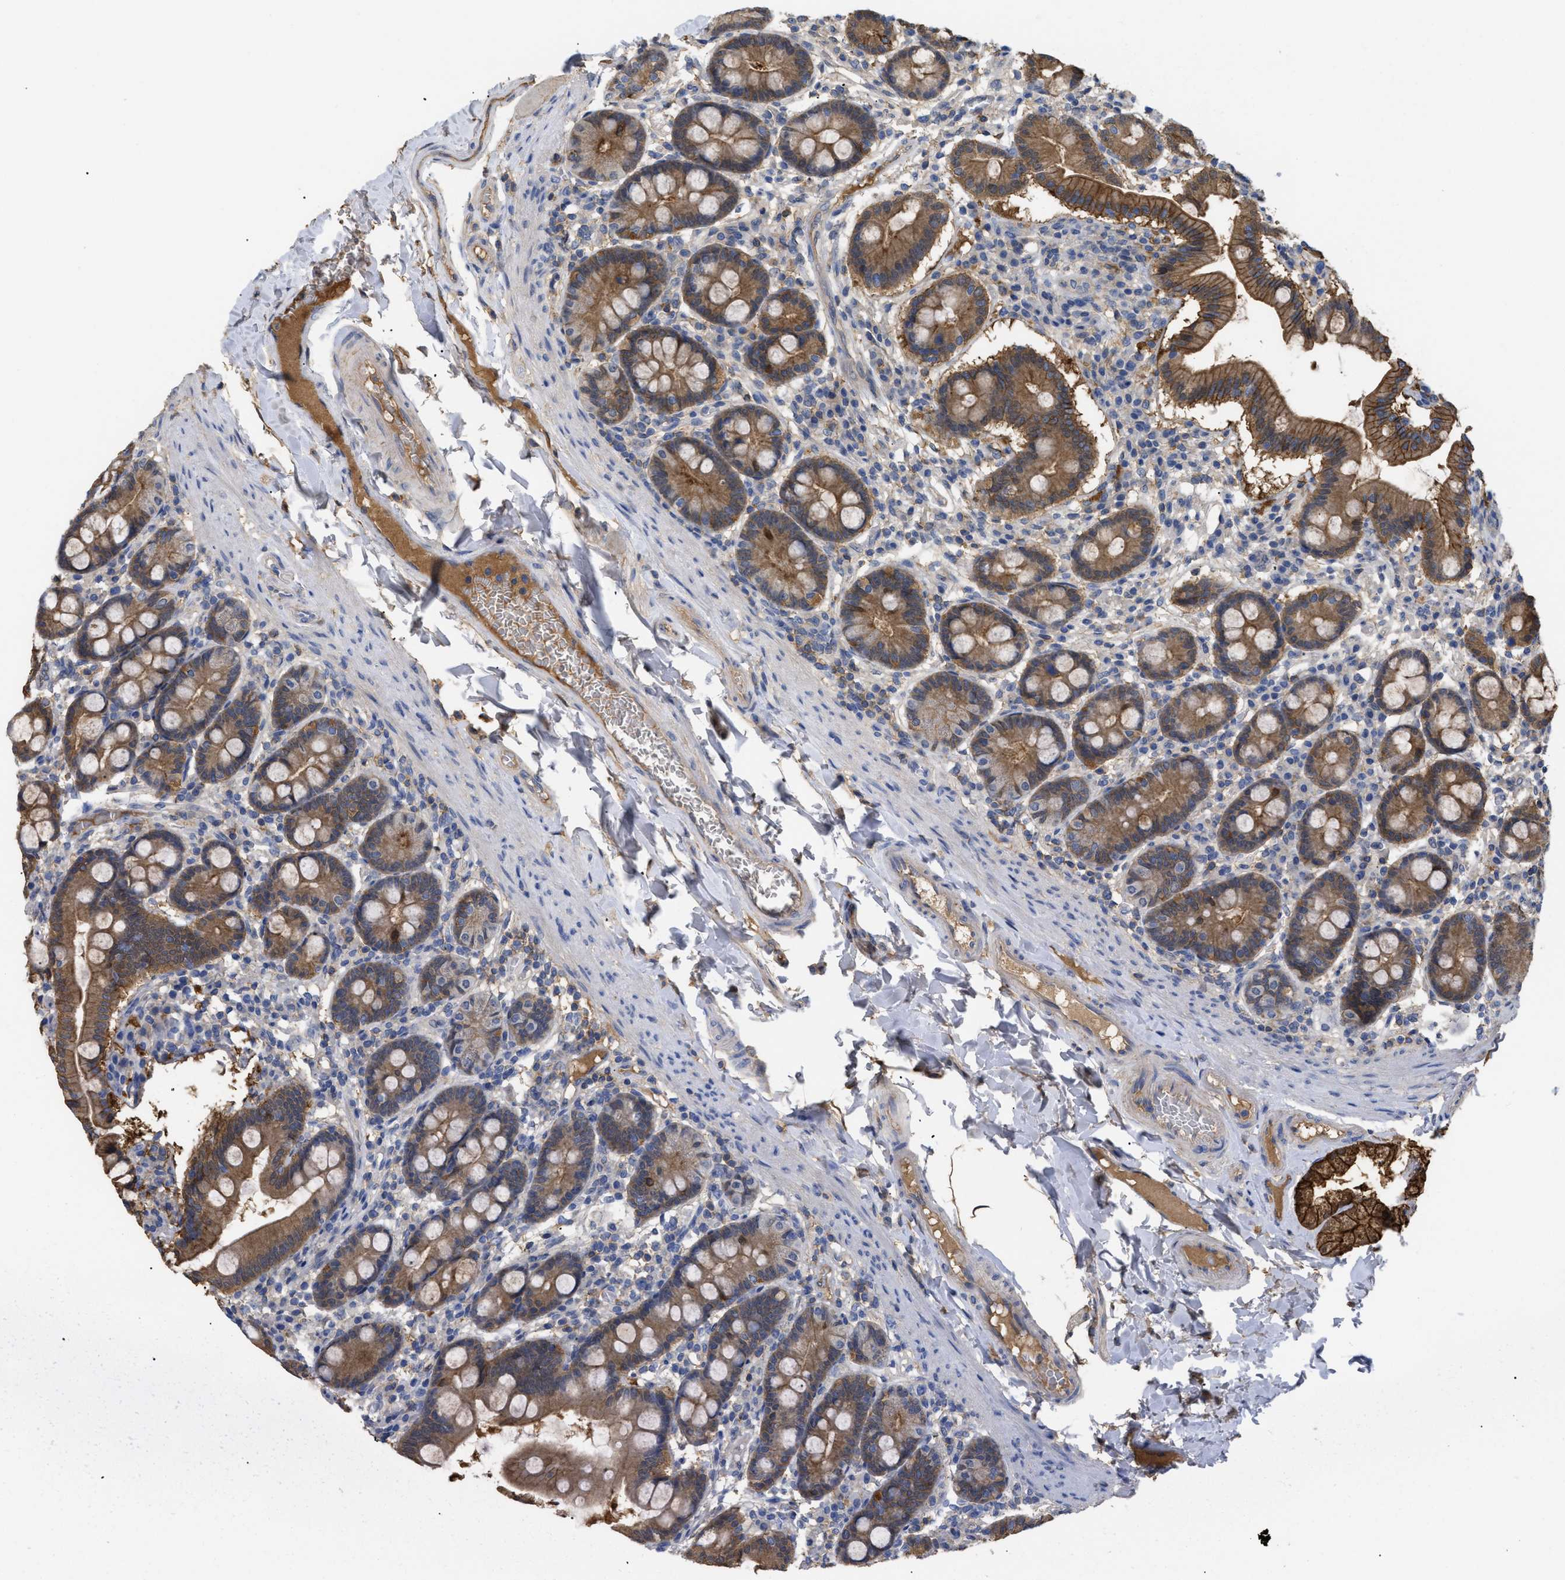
{"staining": {"intensity": "moderate", "quantity": ">75%", "location": "cytoplasmic/membranous"}, "tissue": "duodenum", "cell_type": "Glandular cells", "image_type": "normal", "snomed": [{"axis": "morphology", "description": "Normal tissue, NOS"}, {"axis": "topography", "description": "Duodenum"}], "caption": "Protein staining of benign duodenum demonstrates moderate cytoplasmic/membranous staining in about >75% of glandular cells.", "gene": "ANXA4", "patient": {"sex": "male", "age": 50}}